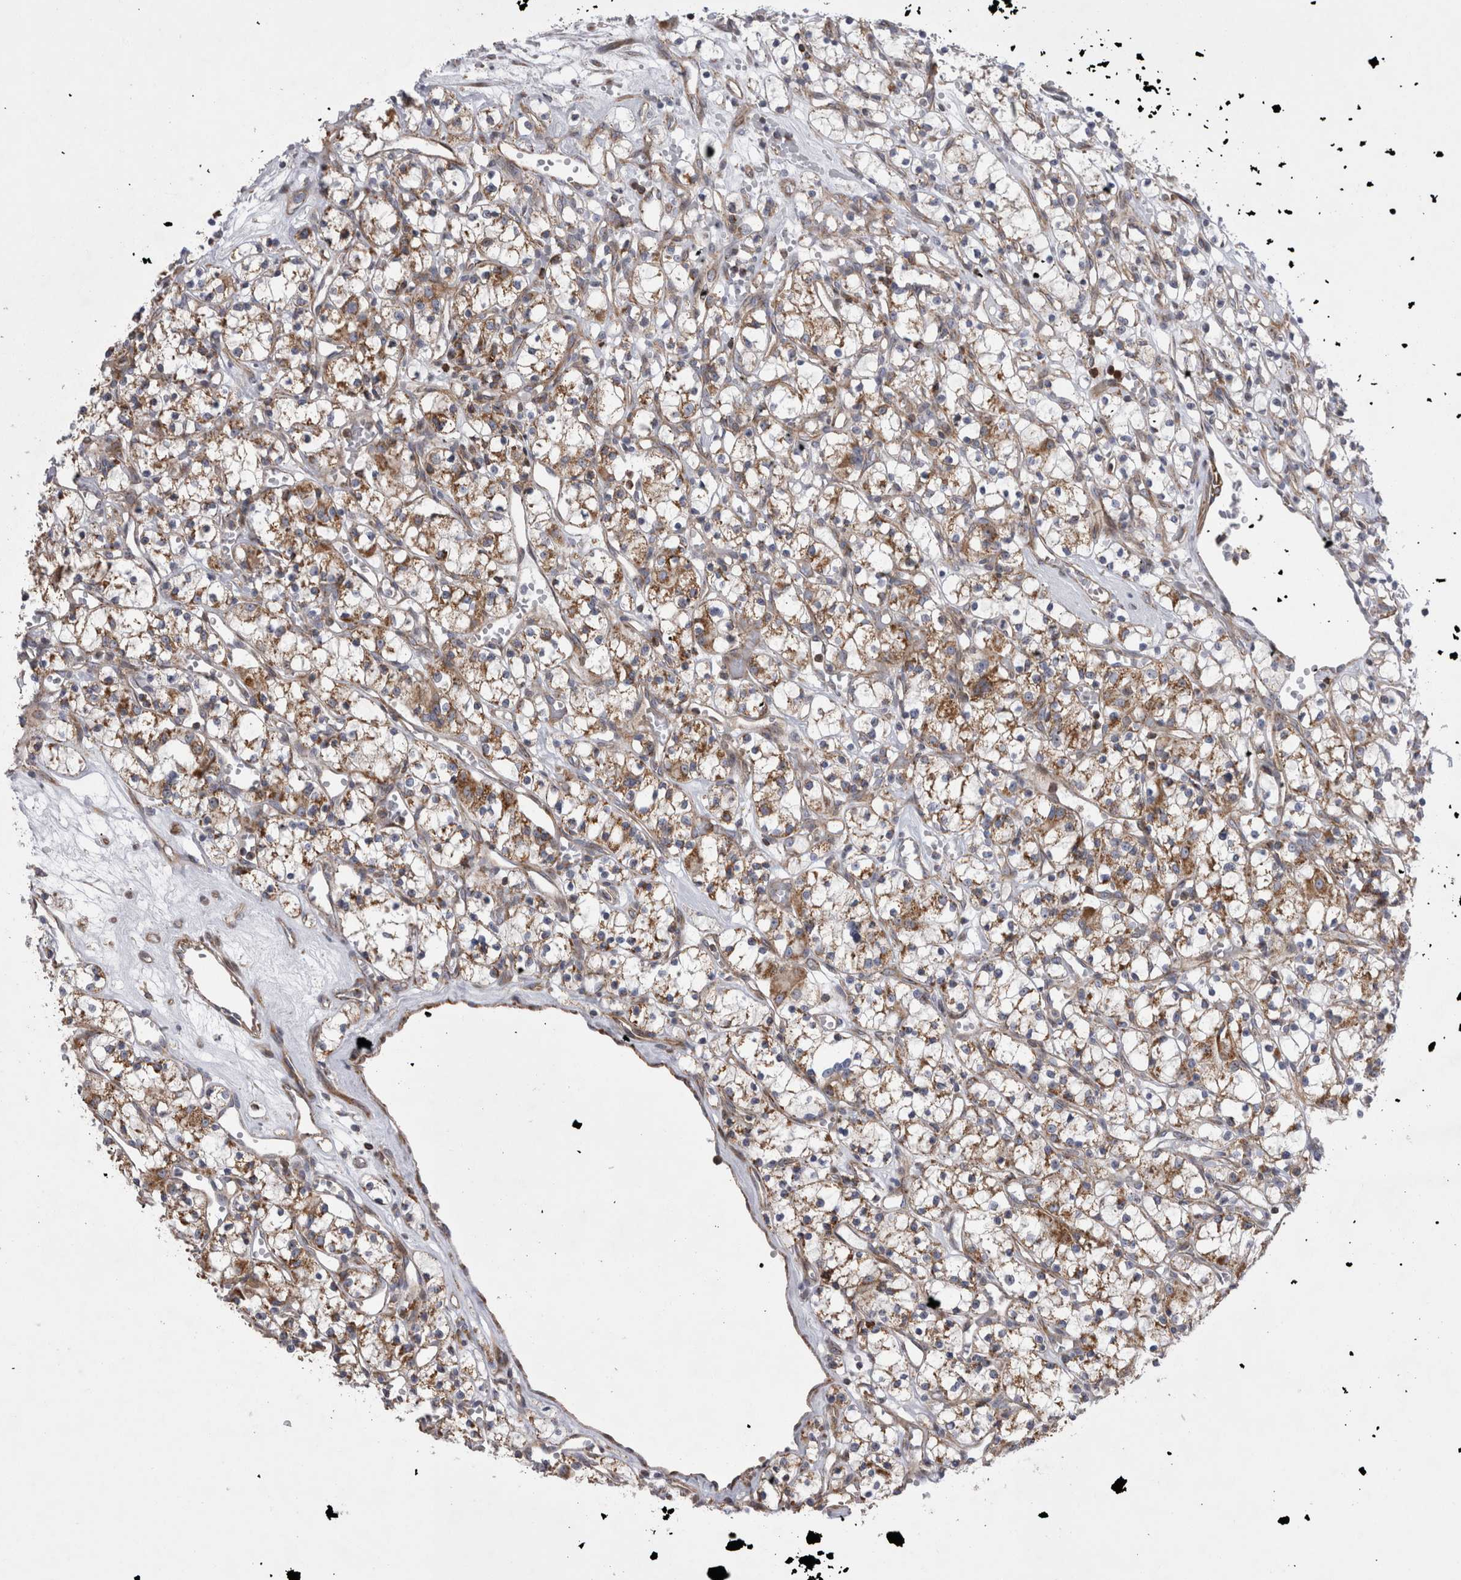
{"staining": {"intensity": "moderate", "quantity": ">75%", "location": "cytoplasmic/membranous"}, "tissue": "renal cancer", "cell_type": "Tumor cells", "image_type": "cancer", "snomed": [{"axis": "morphology", "description": "Adenocarcinoma, NOS"}, {"axis": "topography", "description": "Kidney"}], "caption": "The immunohistochemical stain shows moderate cytoplasmic/membranous expression in tumor cells of renal cancer tissue.", "gene": "TSPOAP1", "patient": {"sex": "female", "age": 59}}